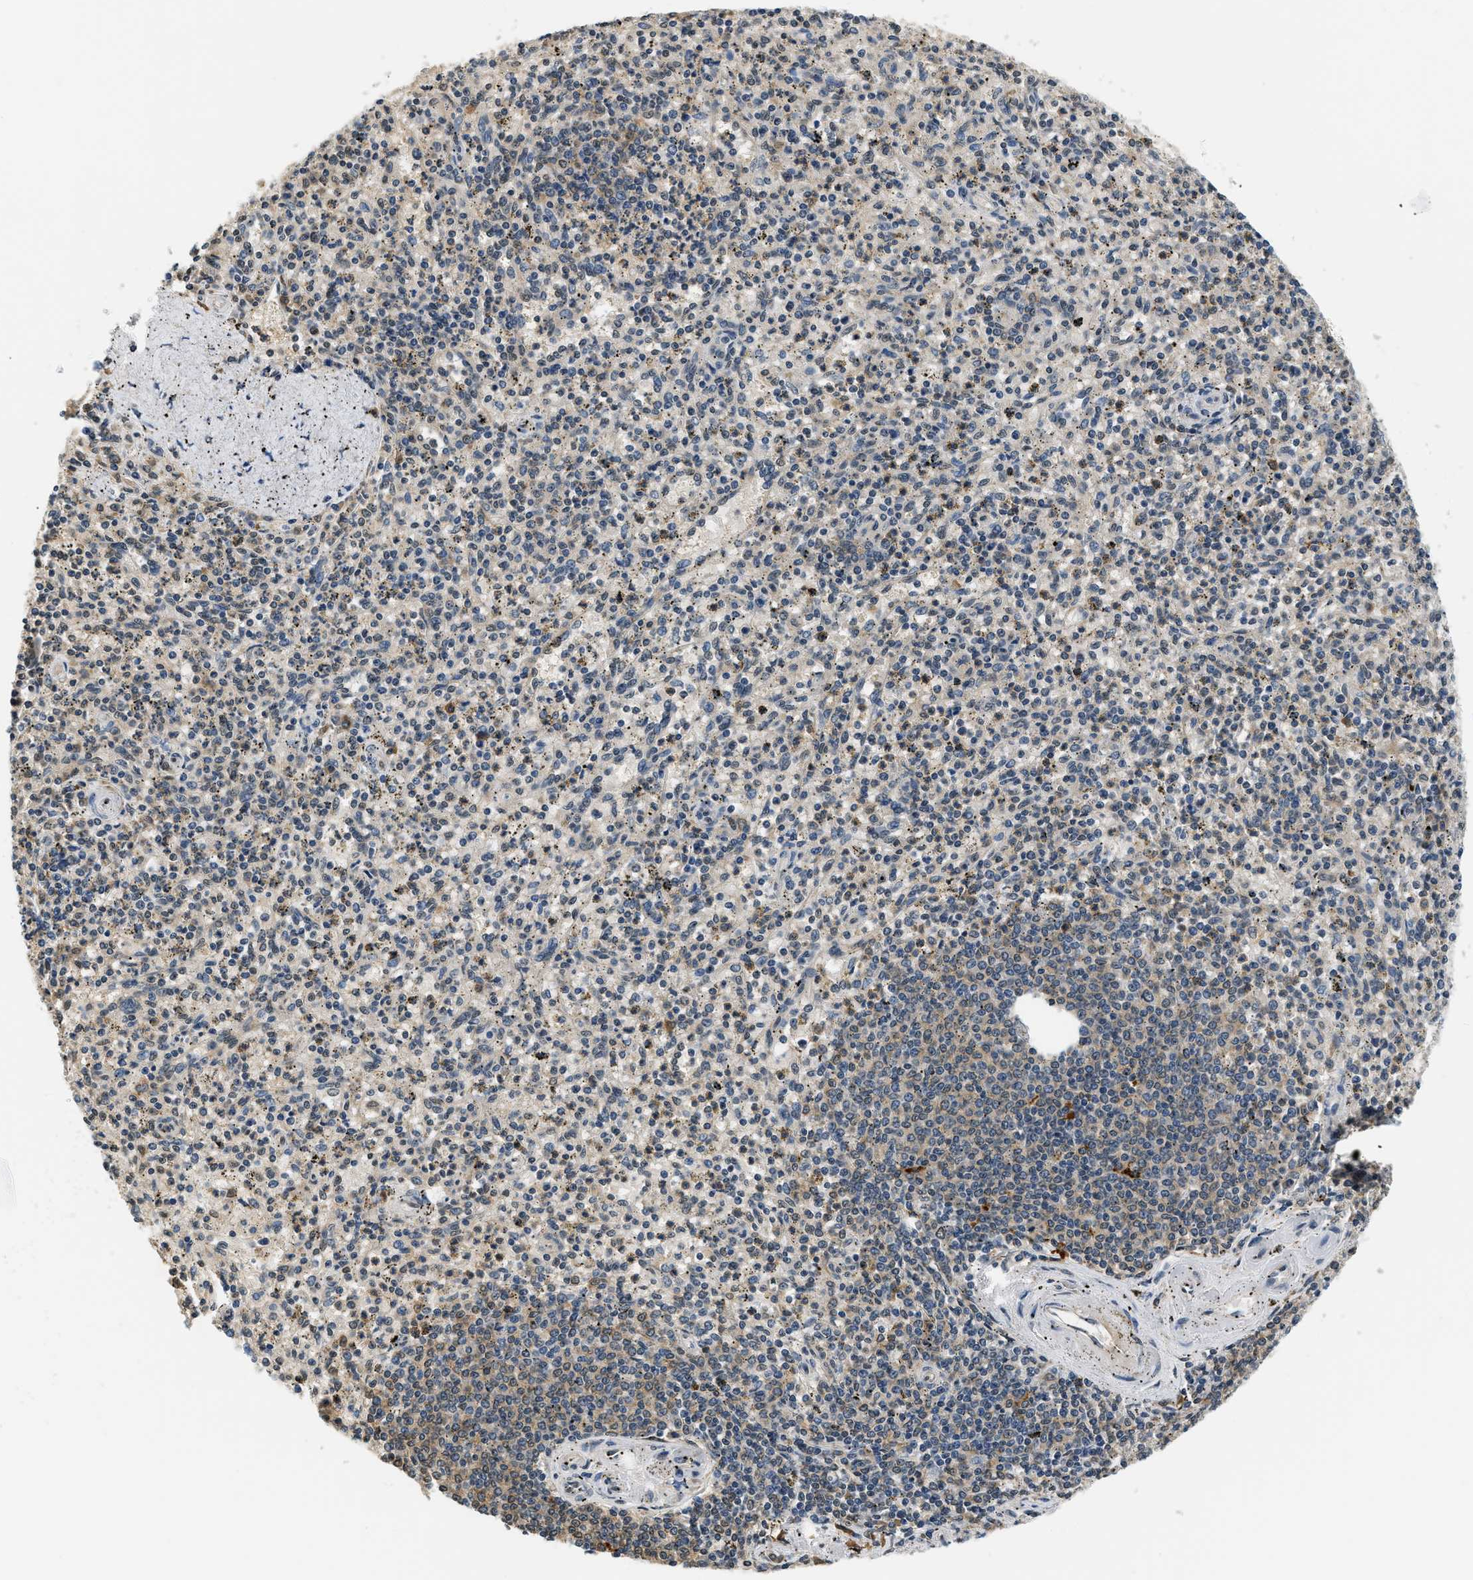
{"staining": {"intensity": "weak", "quantity": "25%-75%", "location": "cytoplasmic/membranous"}, "tissue": "spleen", "cell_type": "Cells in red pulp", "image_type": "normal", "snomed": [{"axis": "morphology", "description": "Normal tissue, NOS"}, {"axis": "topography", "description": "Spleen"}], "caption": "Immunohistochemistry (IHC) of benign human spleen displays low levels of weak cytoplasmic/membranous staining in about 25%-75% of cells in red pulp.", "gene": "BCL7C", "patient": {"sex": "male", "age": 72}}